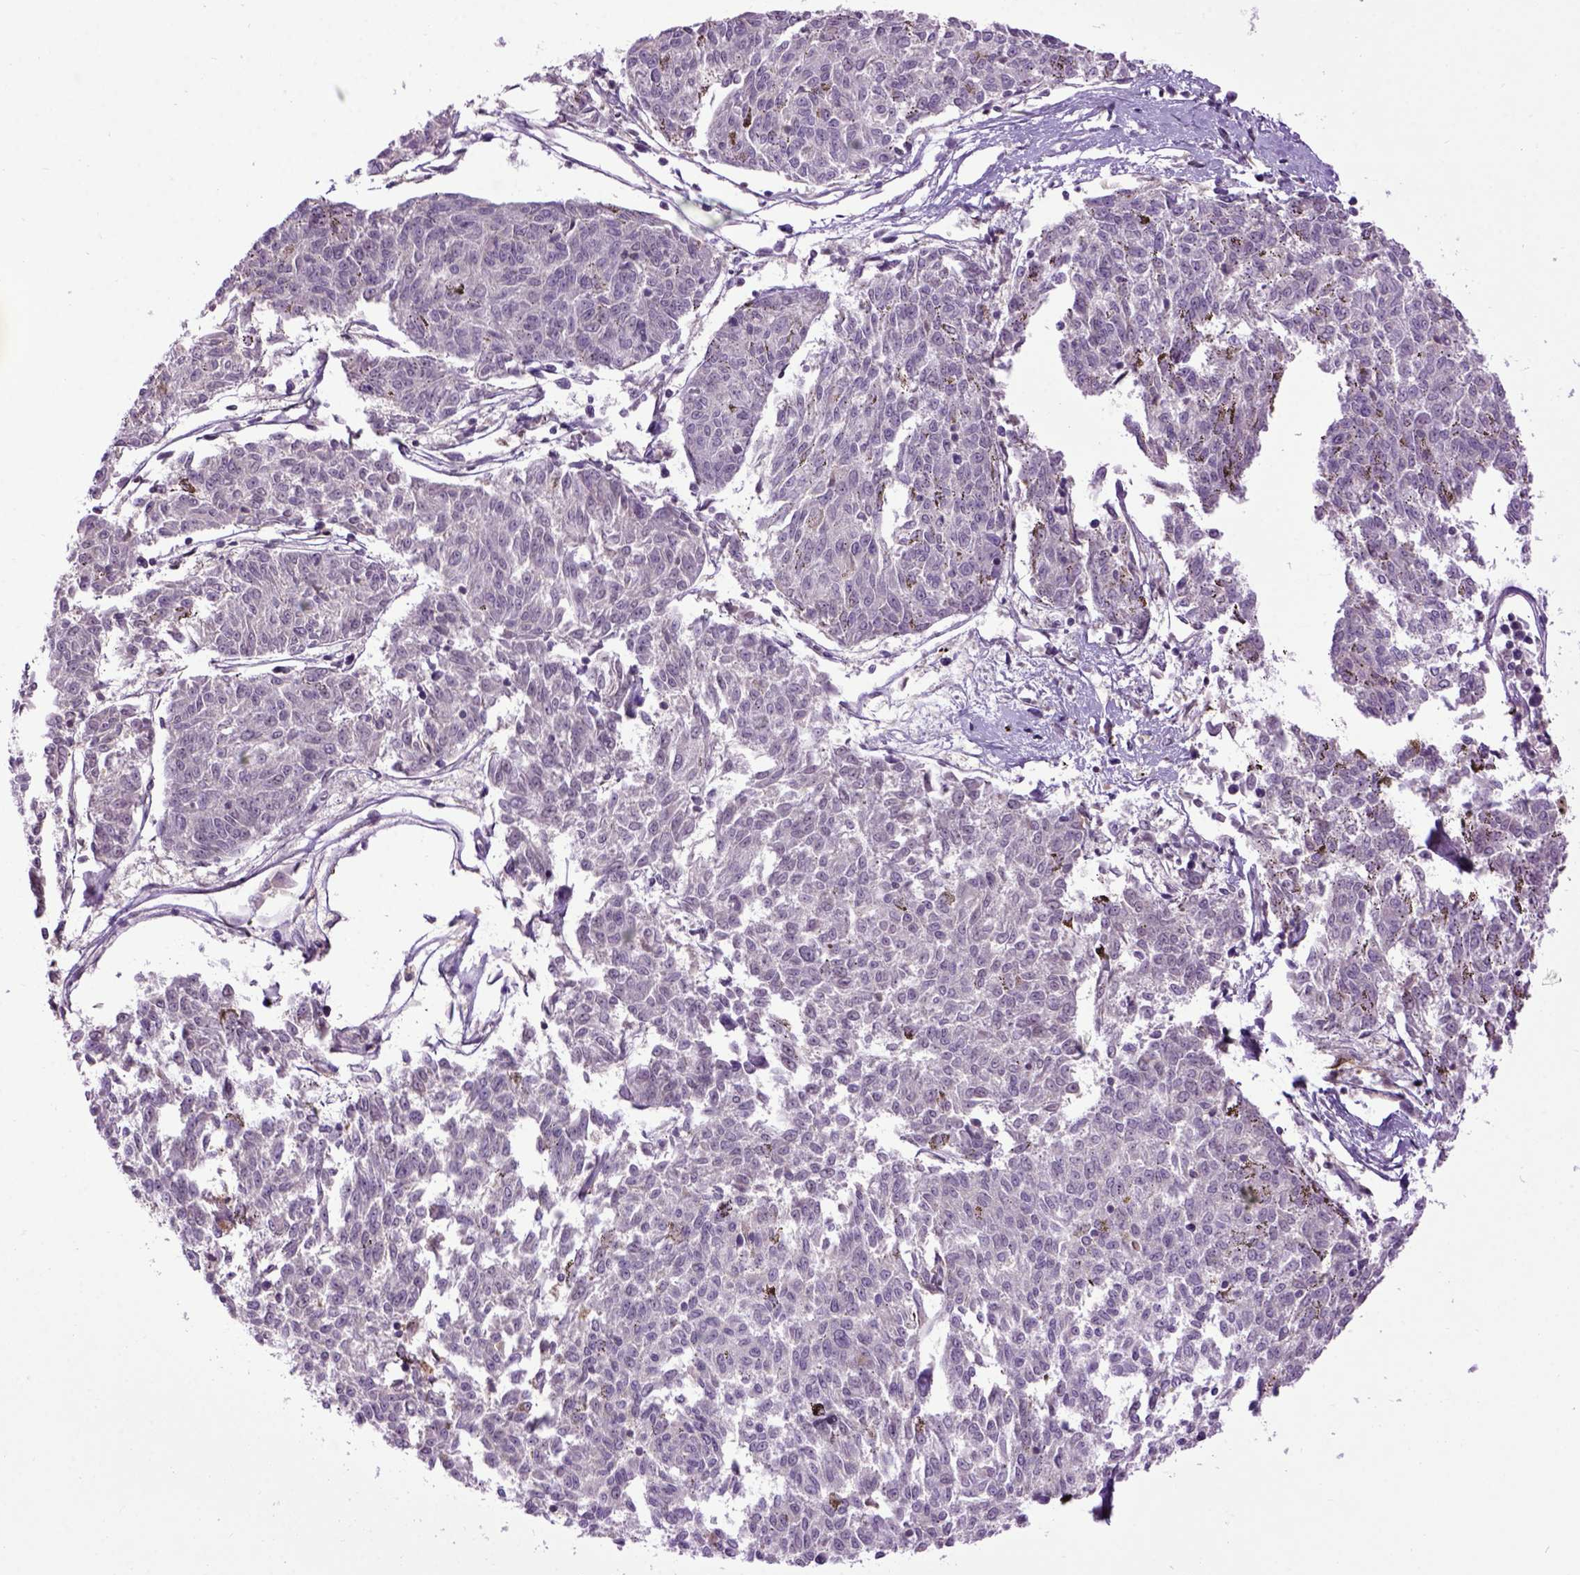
{"staining": {"intensity": "negative", "quantity": "none", "location": "none"}, "tissue": "melanoma", "cell_type": "Tumor cells", "image_type": "cancer", "snomed": [{"axis": "morphology", "description": "Malignant melanoma, NOS"}, {"axis": "topography", "description": "Skin"}], "caption": "Protein analysis of melanoma displays no significant staining in tumor cells.", "gene": "EMILIN3", "patient": {"sex": "female", "age": 72}}